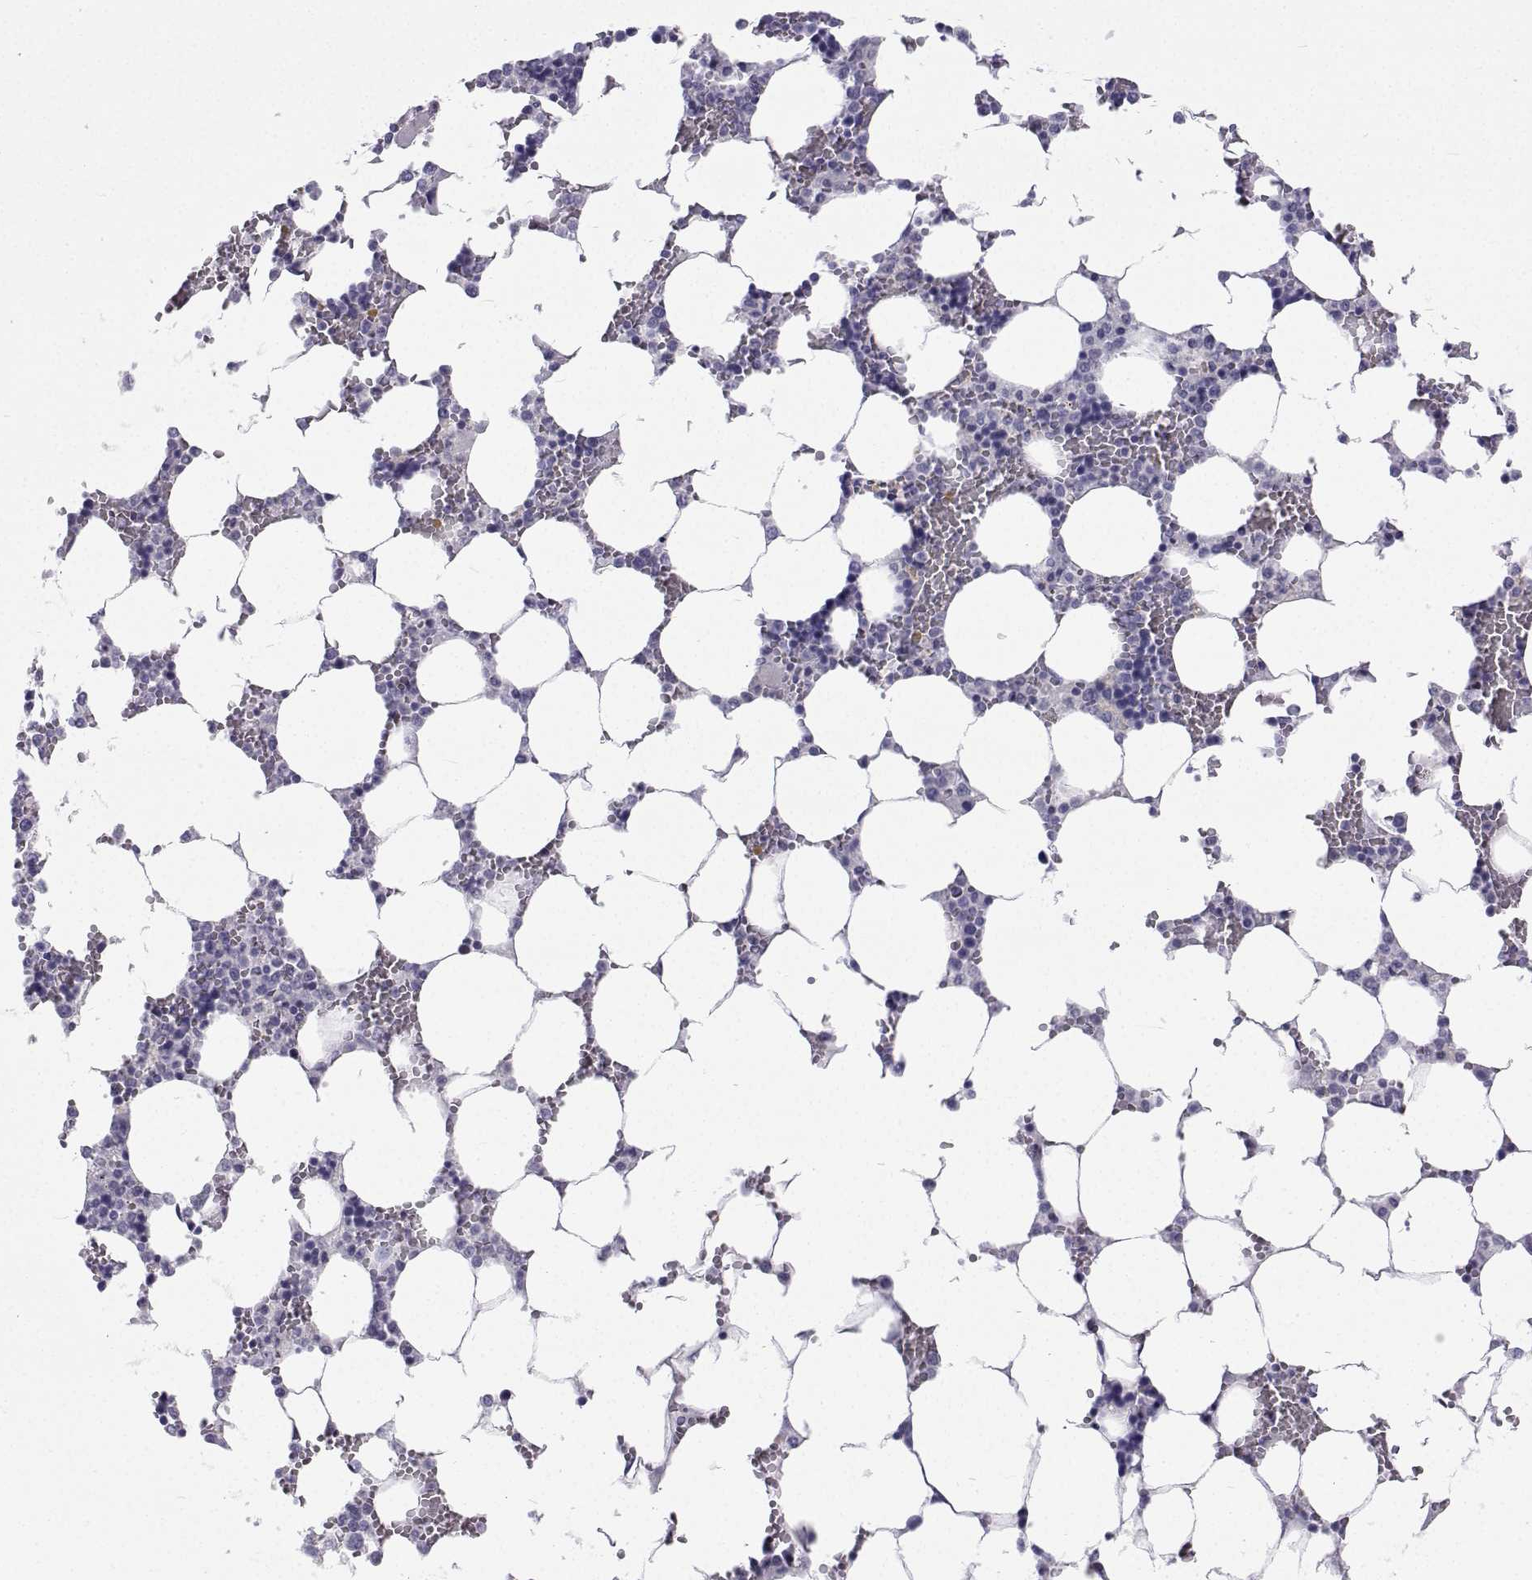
{"staining": {"intensity": "negative", "quantity": "none", "location": "none"}, "tissue": "bone marrow", "cell_type": "Hematopoietic cells", "image_type": "normal", "snomed": [{"axis": "morphology", "description": "Normal tissue, NOS"}, {"axis": "topography", "description": "Bone marrow"}], "caption": "An IHC photomicrograph of unremarkable bone marrow is shown. There is no staining in hematopoietic cells of bone marrow.", "gene": "GALM", "patient": {"sex": "male", "age": 64}}